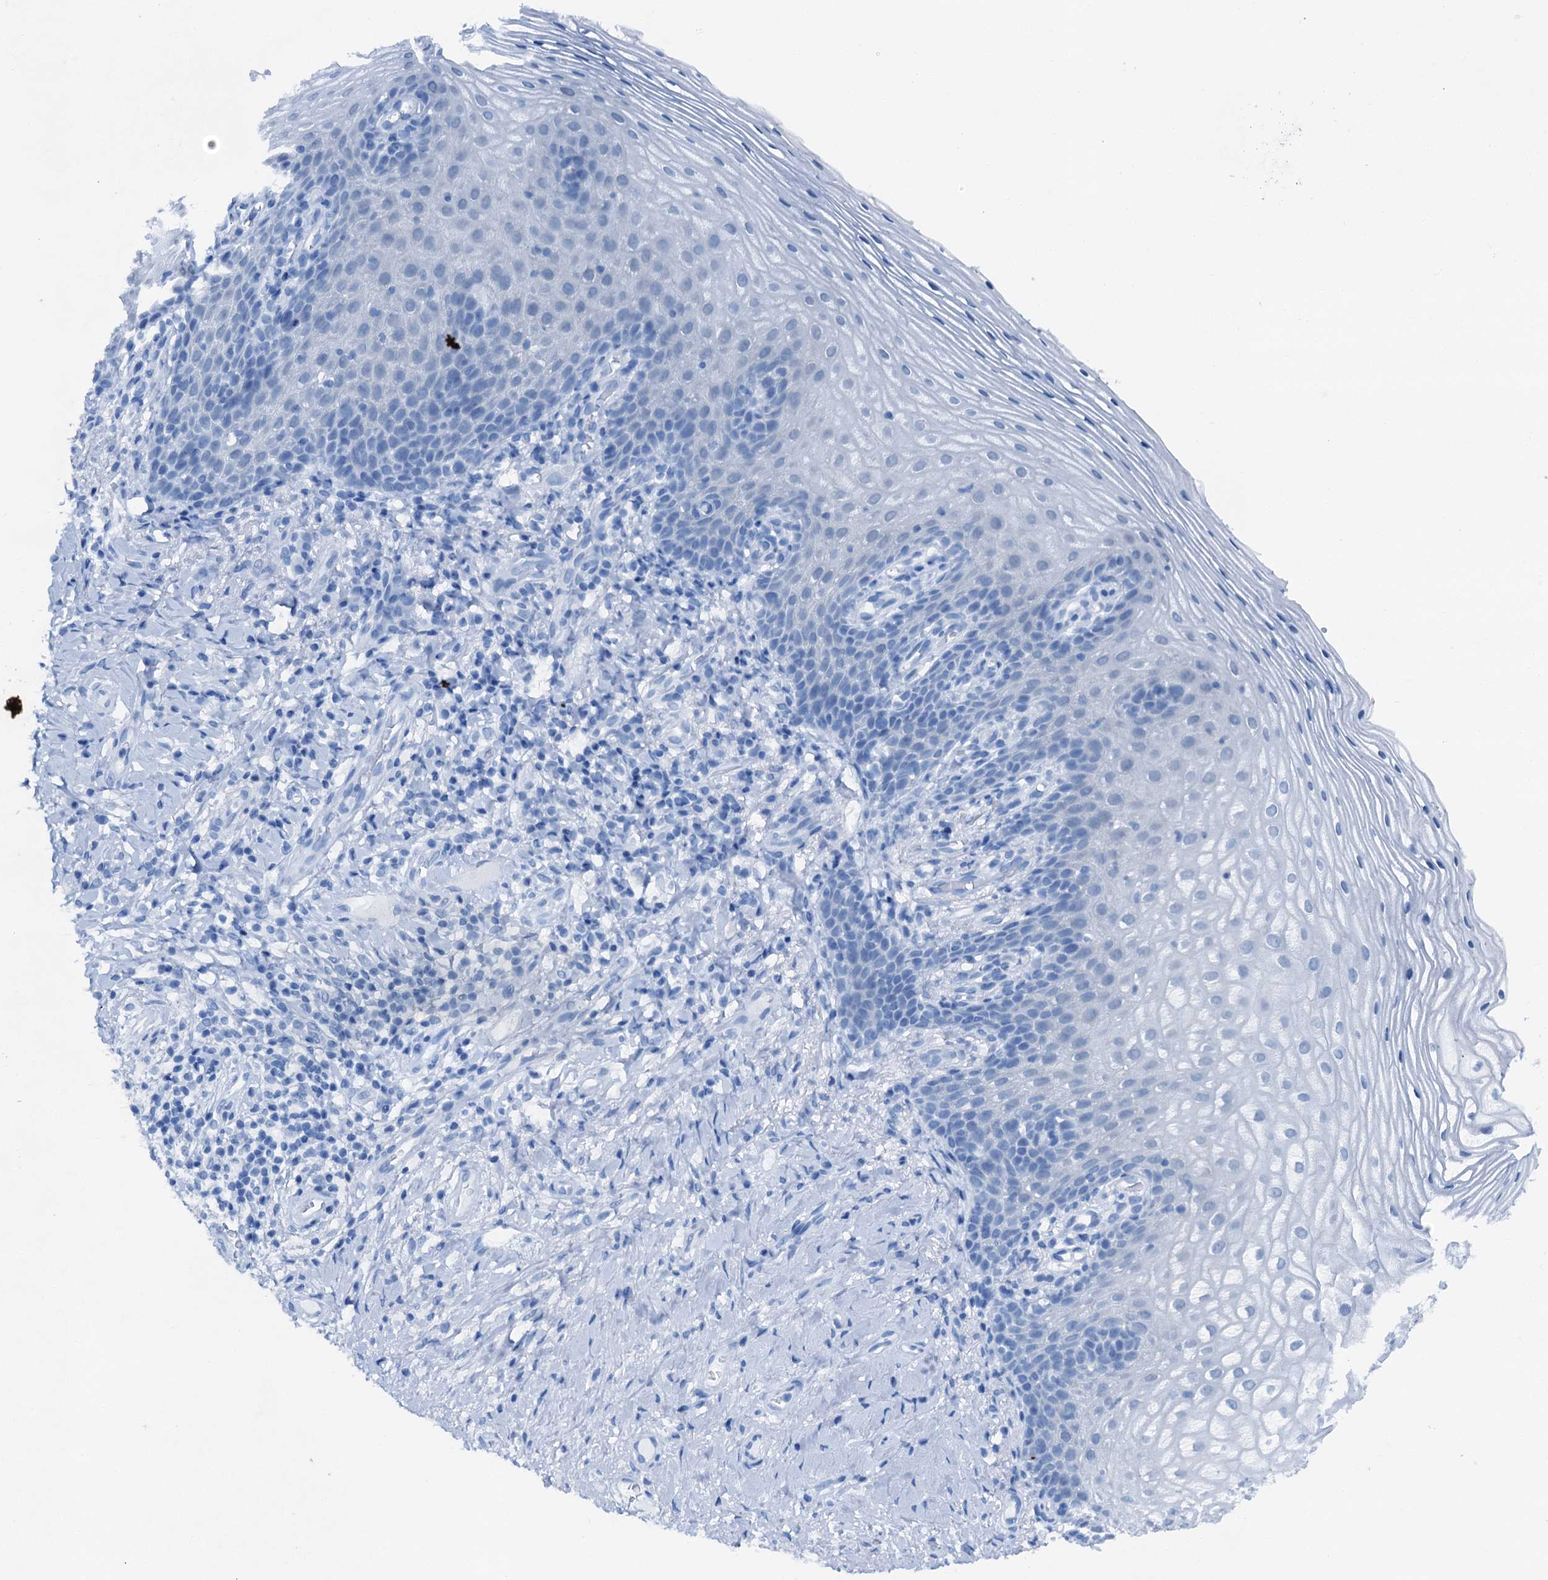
{"staining": {"intensity": "negative", "quantity": "none", "location": "none"}, "tissue": "vagina", "cell_type": "Squamous epithelial cells", "image_type": "normal", "snomed": [{"axis": "morphology", "description": "Normal tissue, NOS"}, {"axis": "topography", "description": "Vagina"}], "caption": "Unremarkable vagina was stained to show a protein in brown. There is no significant expression in squamous epithelial cells. (Brightfield microscopy of DAB (3,3'-diaminobenzidine) IHC at high magnification).", "gene": "CBLN3", "patient": {"sex": "female", "age": 60}}